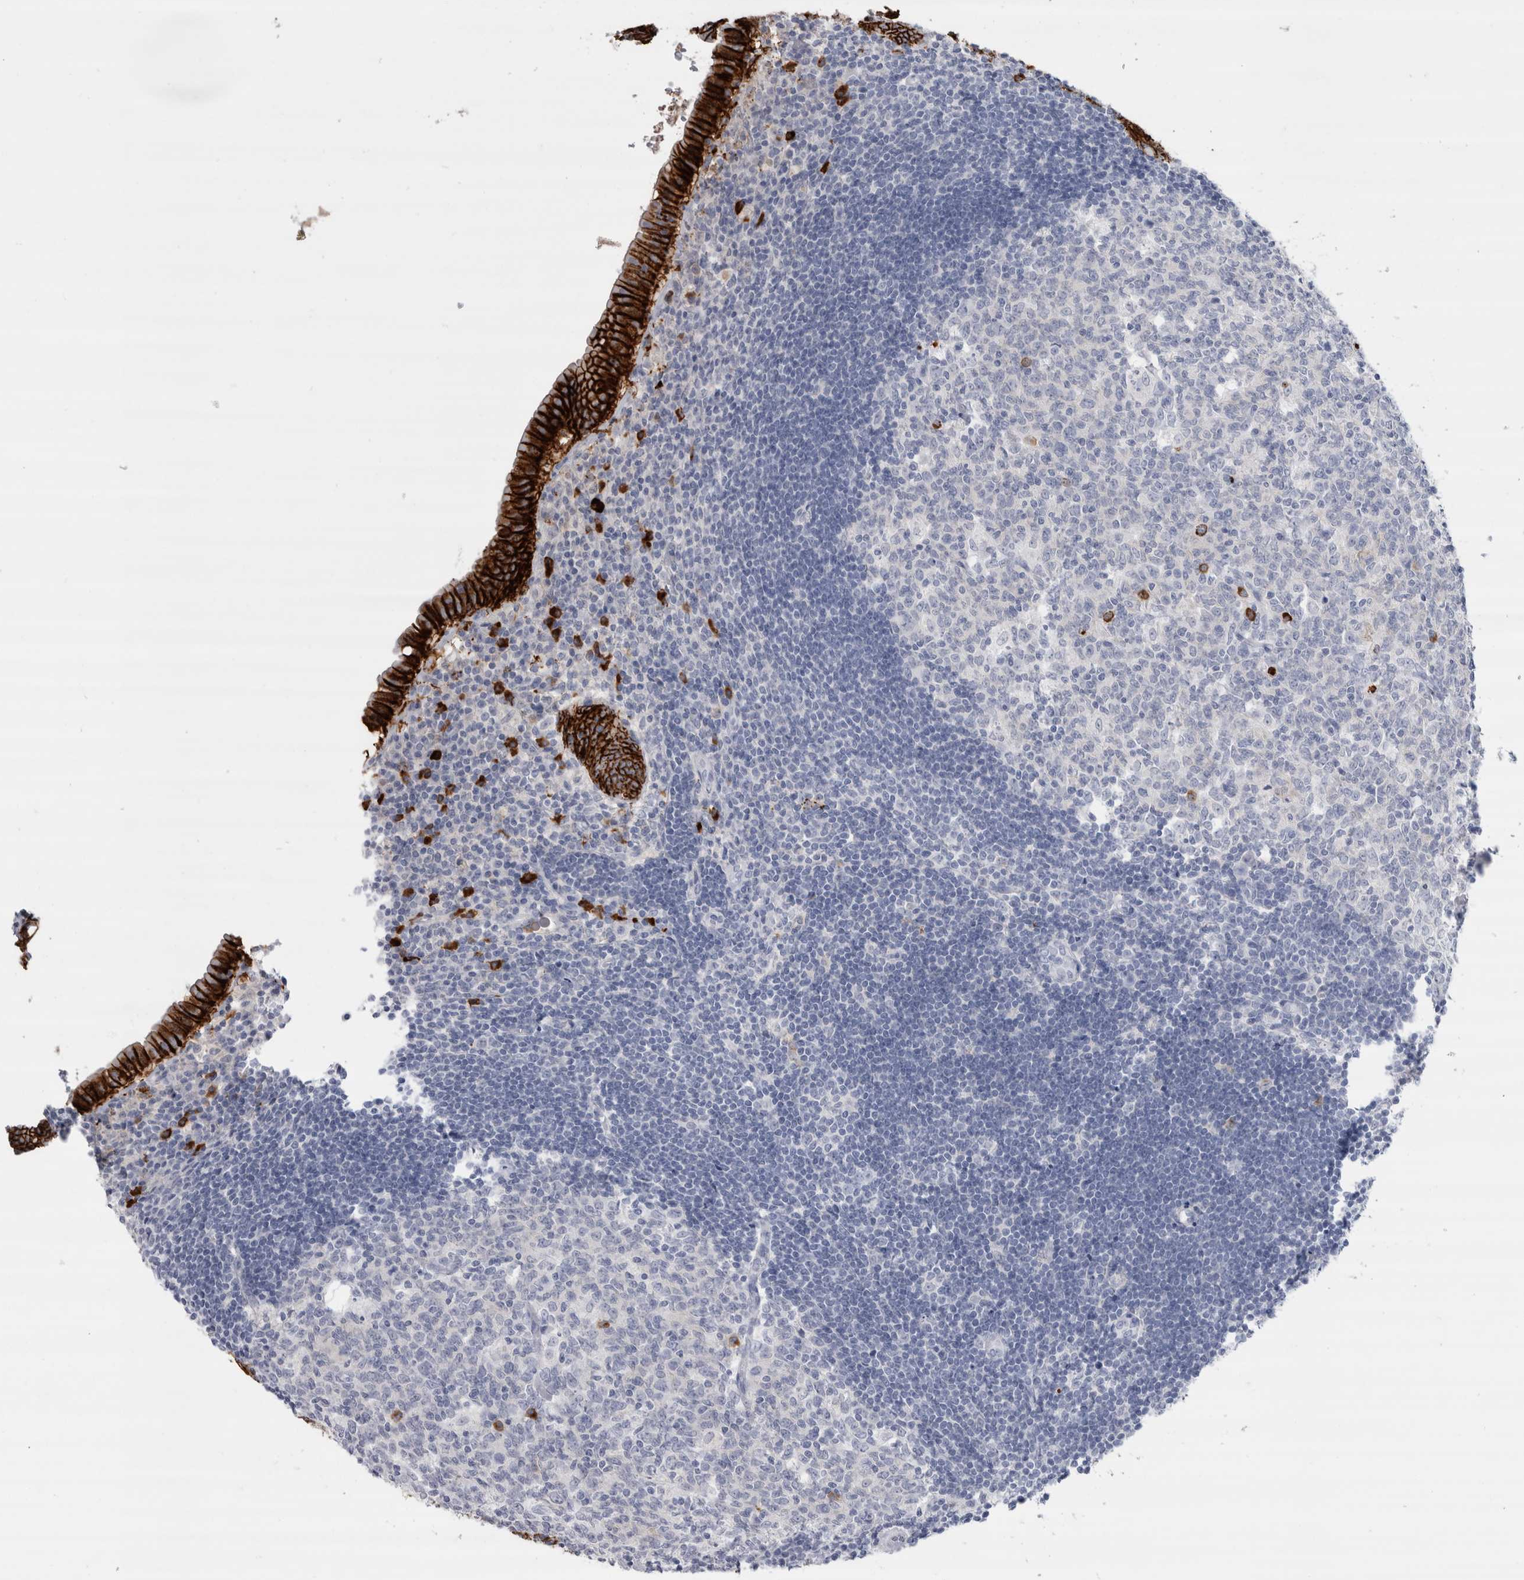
{"staining": {"intensity": "strong", "quantity": ">75%", "location": "cytoplasmic/membranous"}, "tissue": "appendix", "cell_type": "Glandular cells", "image_type": "normal", "snomed": [{"axis": "morphology", "description": "Normal tissue, NOS"}, {"axis": "topography", "description": "Appendix"}], "caption": "DAB immunohistochemical staining of unremarkable appendix reveals strong cytoplasmic/membranous protein expression in about >75% of glandular cells.", "gene": "CDH17", "patient": {"sex": "female", "age": 54}}